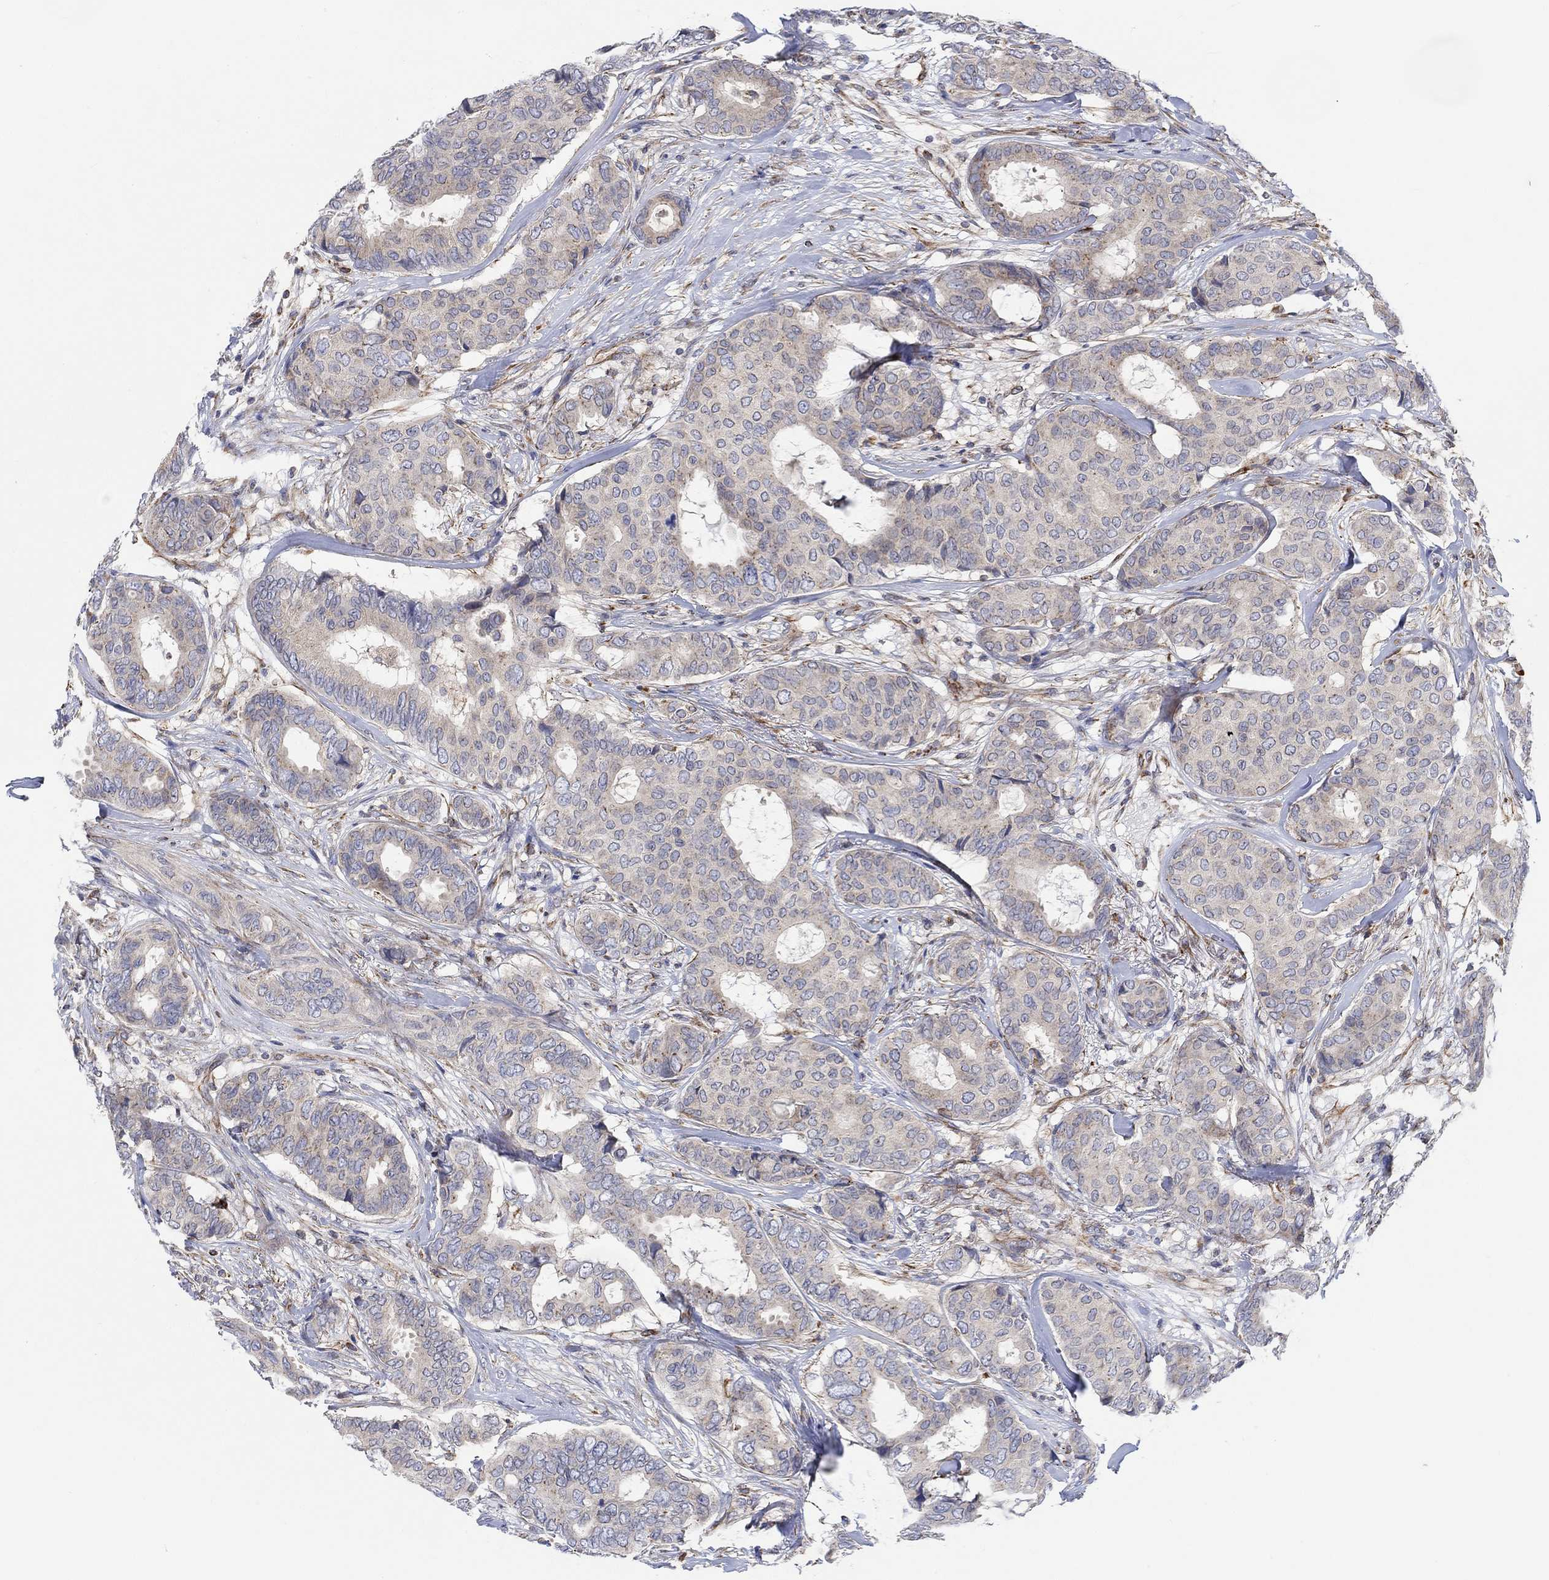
{"staining": {"intensity": "weak", "quantity": "<25%", "location": "cytoplasmic/membranous"}, "tissue": "breast cancer", "cell_type": "Tumor cells", "image_type": "cancer", "snomed": [{"axis": "morphology", "description": "Duct carcinoma"}, {"axis": "topography", "description": "Breast"}], "caption": "DAB immunohistochemical staining of human breast intraductal carcinoma reveals no significant staining in tumor cells. (Stains: DAB immunohistochemistry (IHC) with hematoxylin counter stain, Microscopy: brightfield microscopy at high magnification).", "gene": "CAMK1D", "patient": {"sex": "female", "age": 75}}